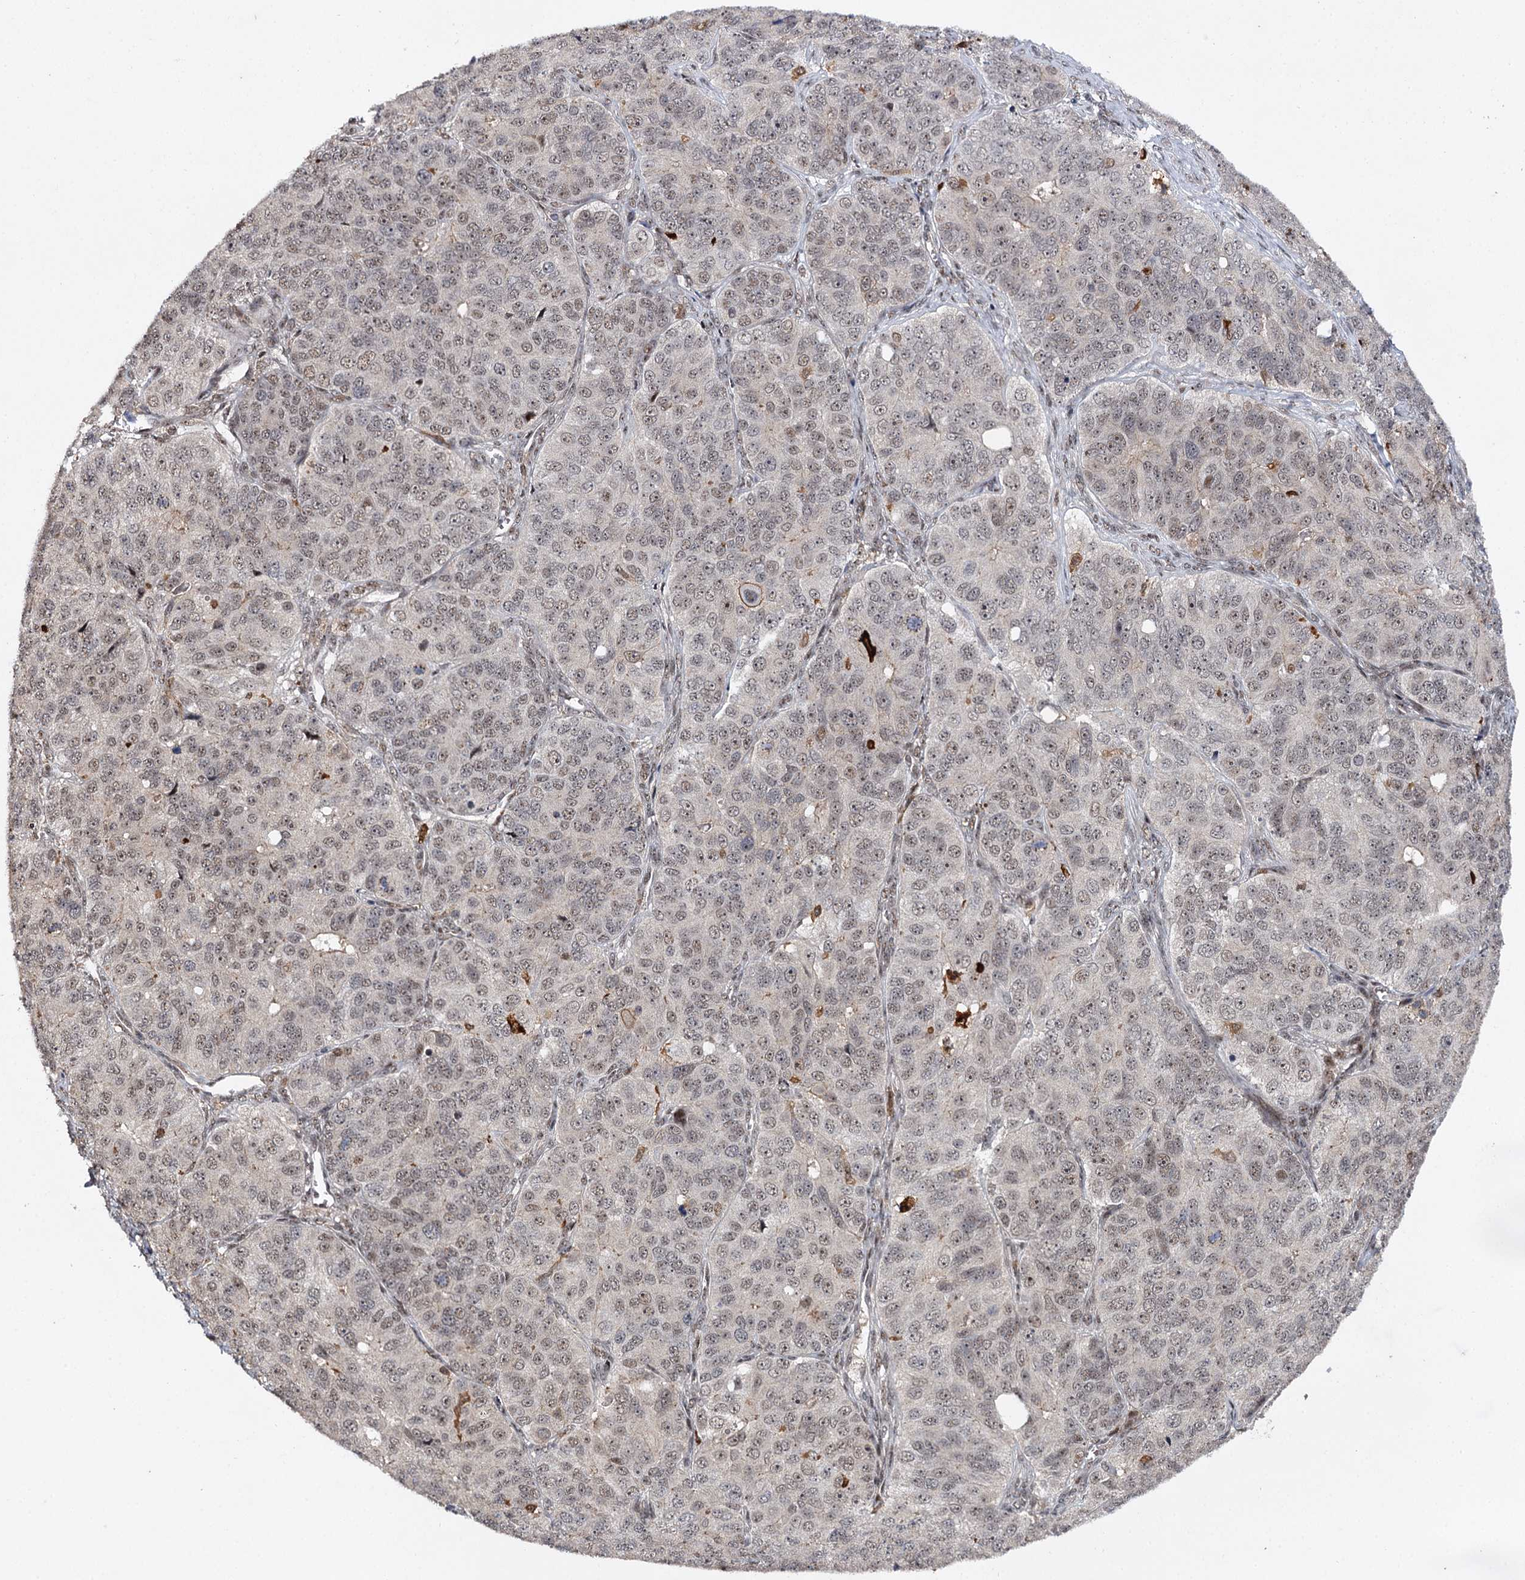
{"staining": {"intensity": "weak", "quantity": ">75%", "location": "nuclear"}, "tissue": "ovarian cancer", "cell_type": "Tumor cells", "image_type": "cancer", "snomed": [{"axis": "morphology", "description": "Carcinoma, endometroid"}, {"axis": "topography", "description": "Ovary"}], "caption": "Approximately >75% of tumor cells in ovarian cancer display weak nuclear protein staining as visualized by brown immunohistochemical staining.", "gene": "BUD13", "patient": {"sex": "female", "age": 51}}